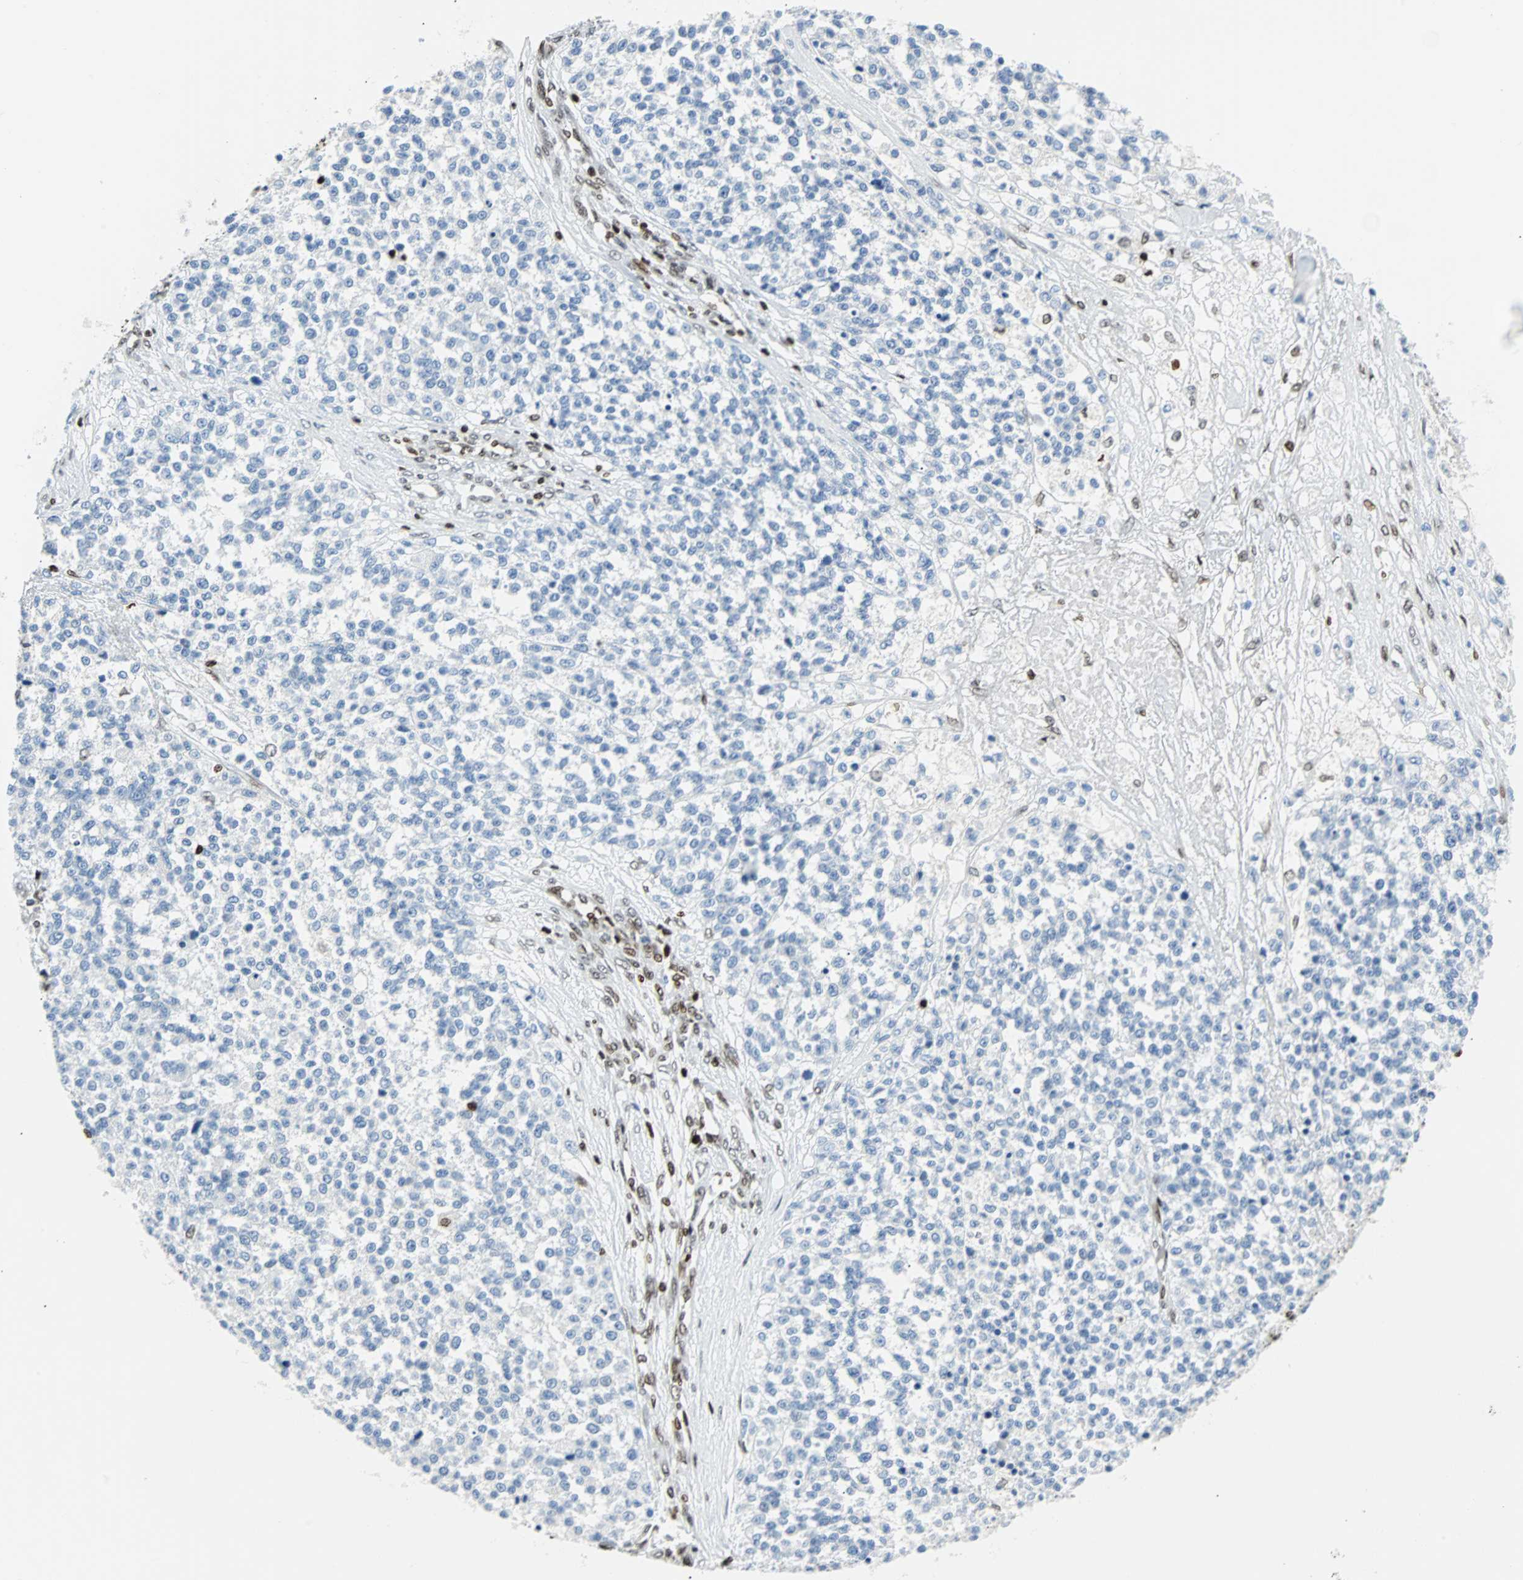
{"staining": {"intensity": "negative", "quantity": "none", "location": "none"}, "tissue": "testis cancer", "cell_type": "Tumor cells", "image_type": "cancer", "snomed": [{"axis": "morphology", "description": "Seminoma, NOS"}, {"axis": "topography", "description": "Testis"}], "caption": "Protein analysis of testis cancer (seminoma) exhibits no significant positivity in tumor cells. (DAB (3,3'-diaminobenzidine) immunohistochemistry, high magnification).", "gene": "ZNF131", "patient": {"sex": "male", "age": 59}}